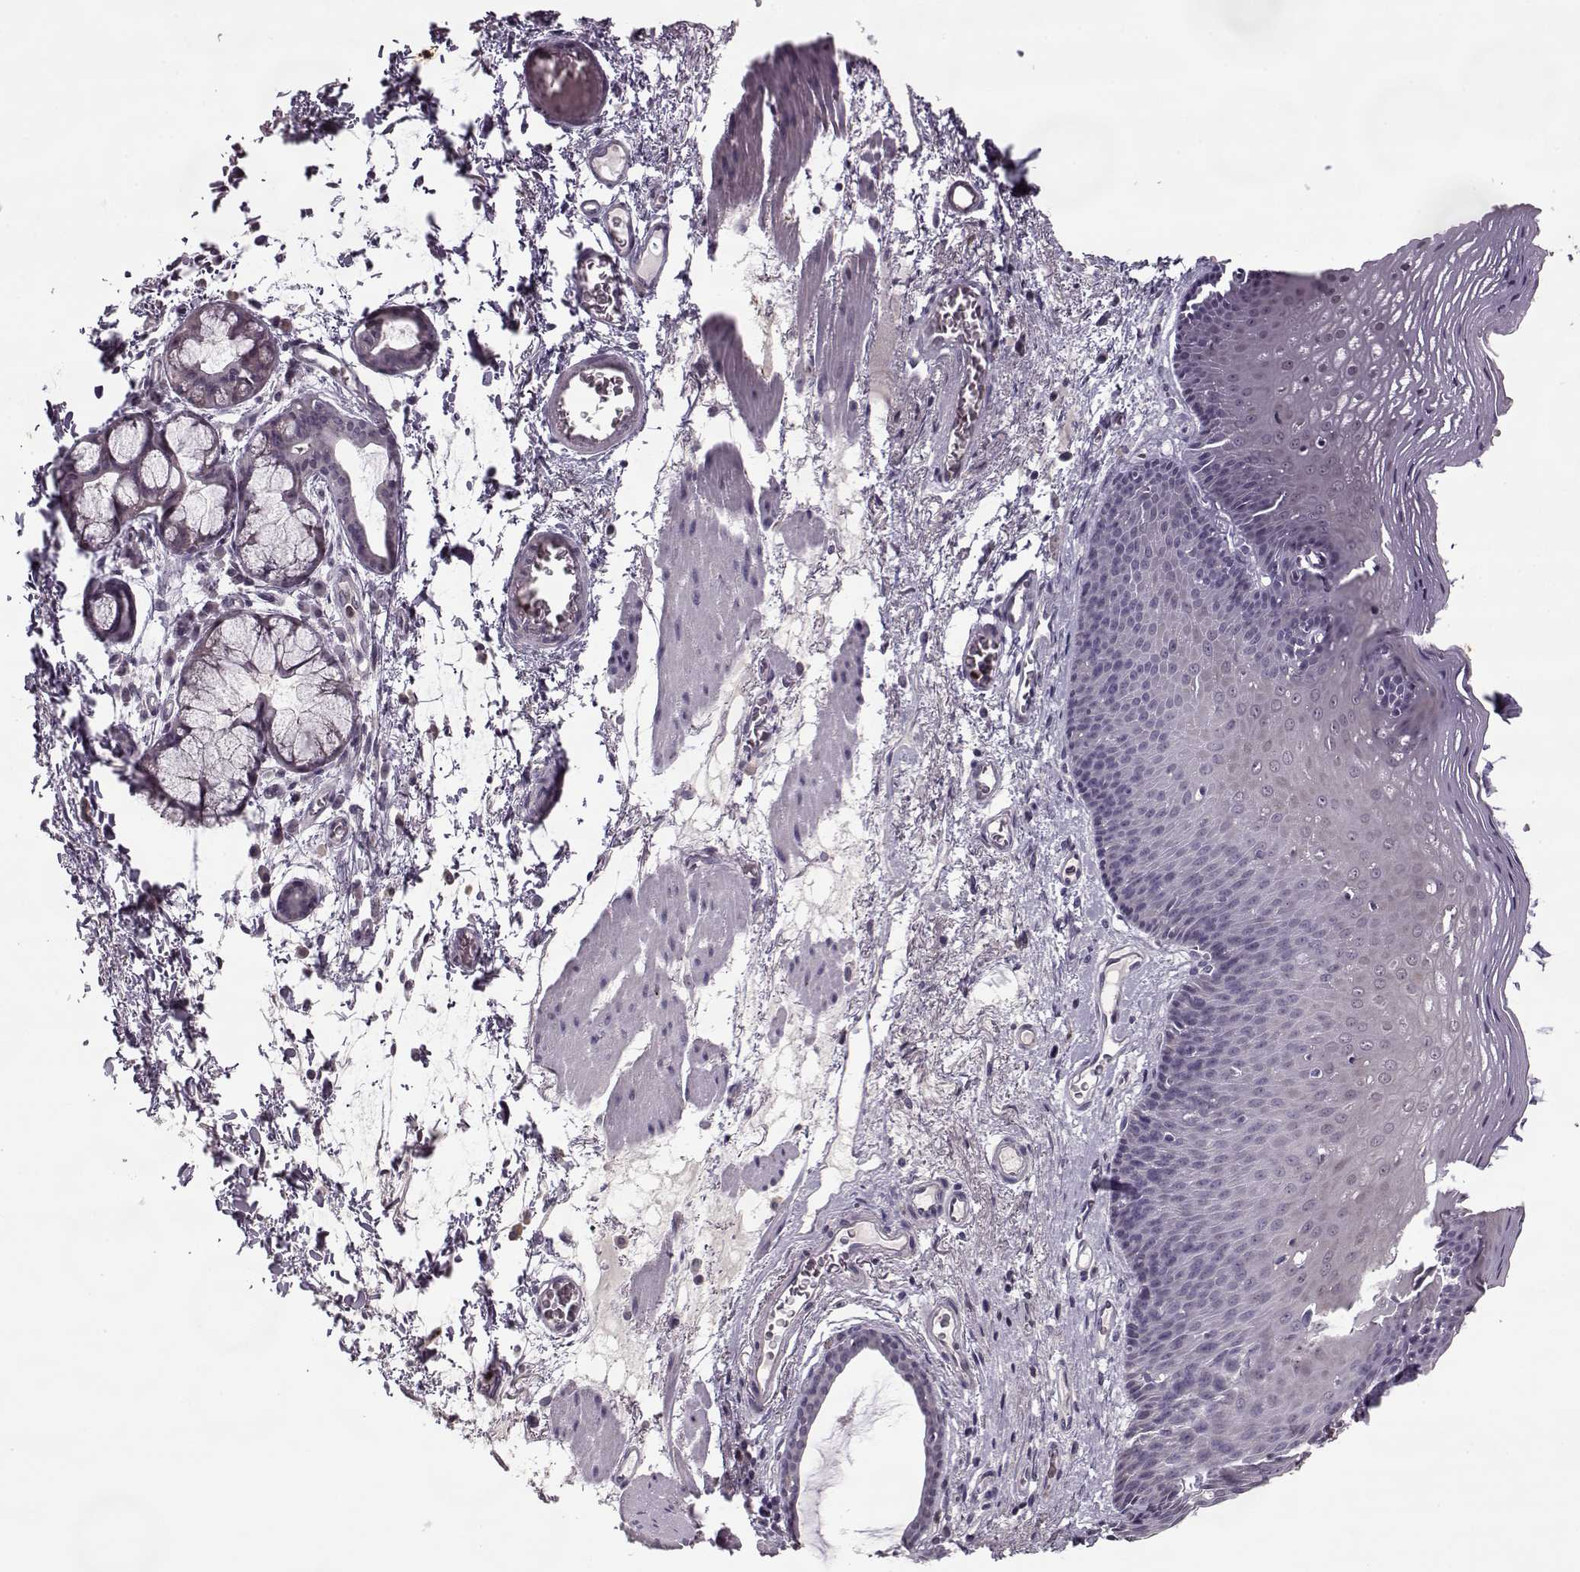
{"staining": {"intensity": "negative", "quantity": "none", "location": "none"}, "tissue": "esophagus", "cell_type": "Squamous epithelial cells", "image_type": "normal", "snomed": [{"axis": "morphology", "description": "Normal tissue, NOS"}, {"axis": "topography", "description": "Esophagus"}], "caption": "Immunohistochemistry image of unremarkable human esophagus stained for a protein (brown), which exhibits no expression in squamous epithelial cells.", "gene": "ACOT11", "patient": {"sex": "male", "age": 76}}